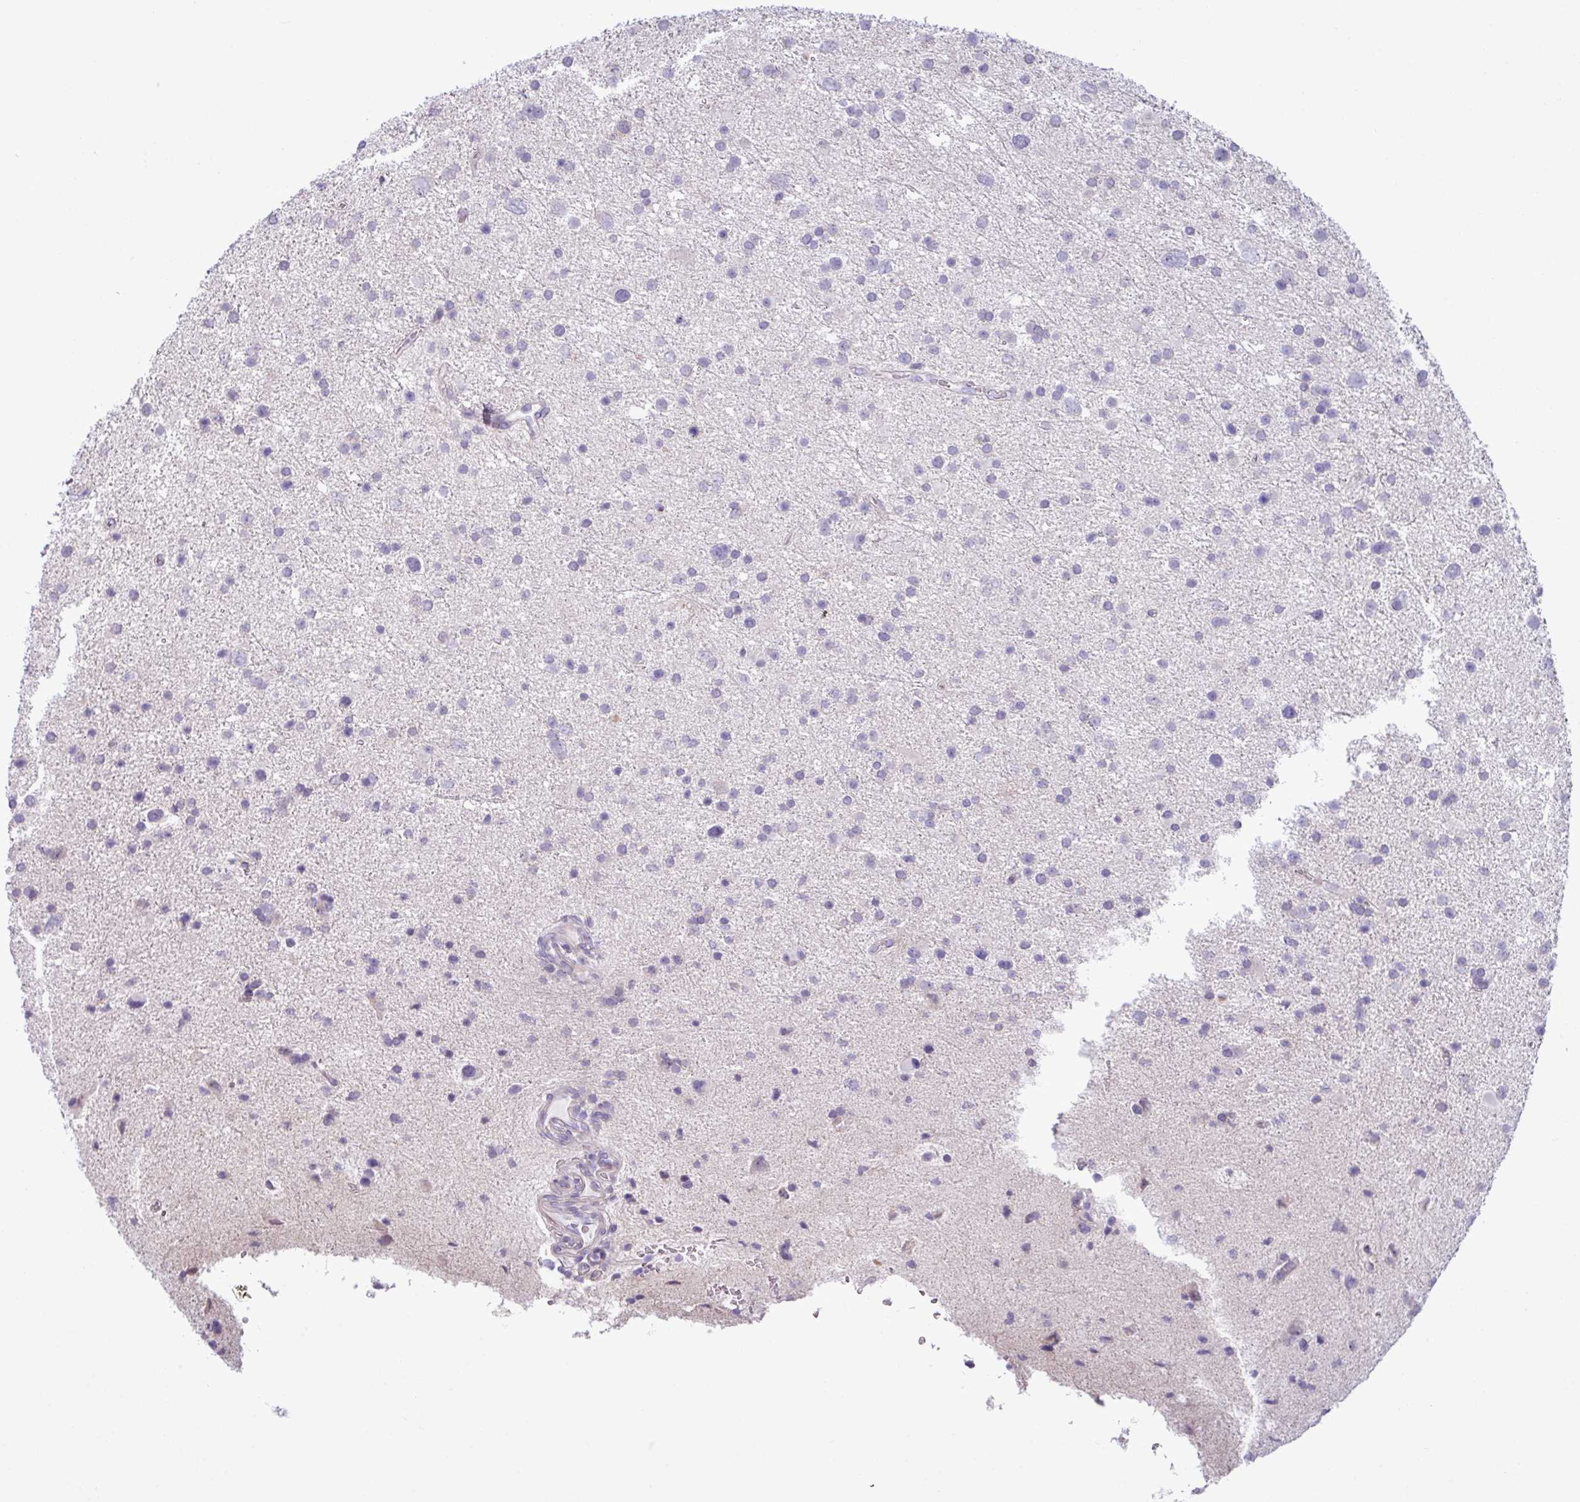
{"staining": {"intensity": "negative", "quantity": "none", "location": "none"}, "tissue": "glioma", "cell_type": "Tumor cells", "image_type": "cancer", "snomed": [{"axis": "morphology", "description": "Glioma, malignant, Low grade"}, {"axis": "topography", "description": "Brain"}], "caption": "An IHC histopathology image of low-grade glioma (malignant) is shown. There is no staining in tumor cells of low-grade glioma (malignant).", "gene": "IRGC", "patient": {"sex": "female", "age": 32}}